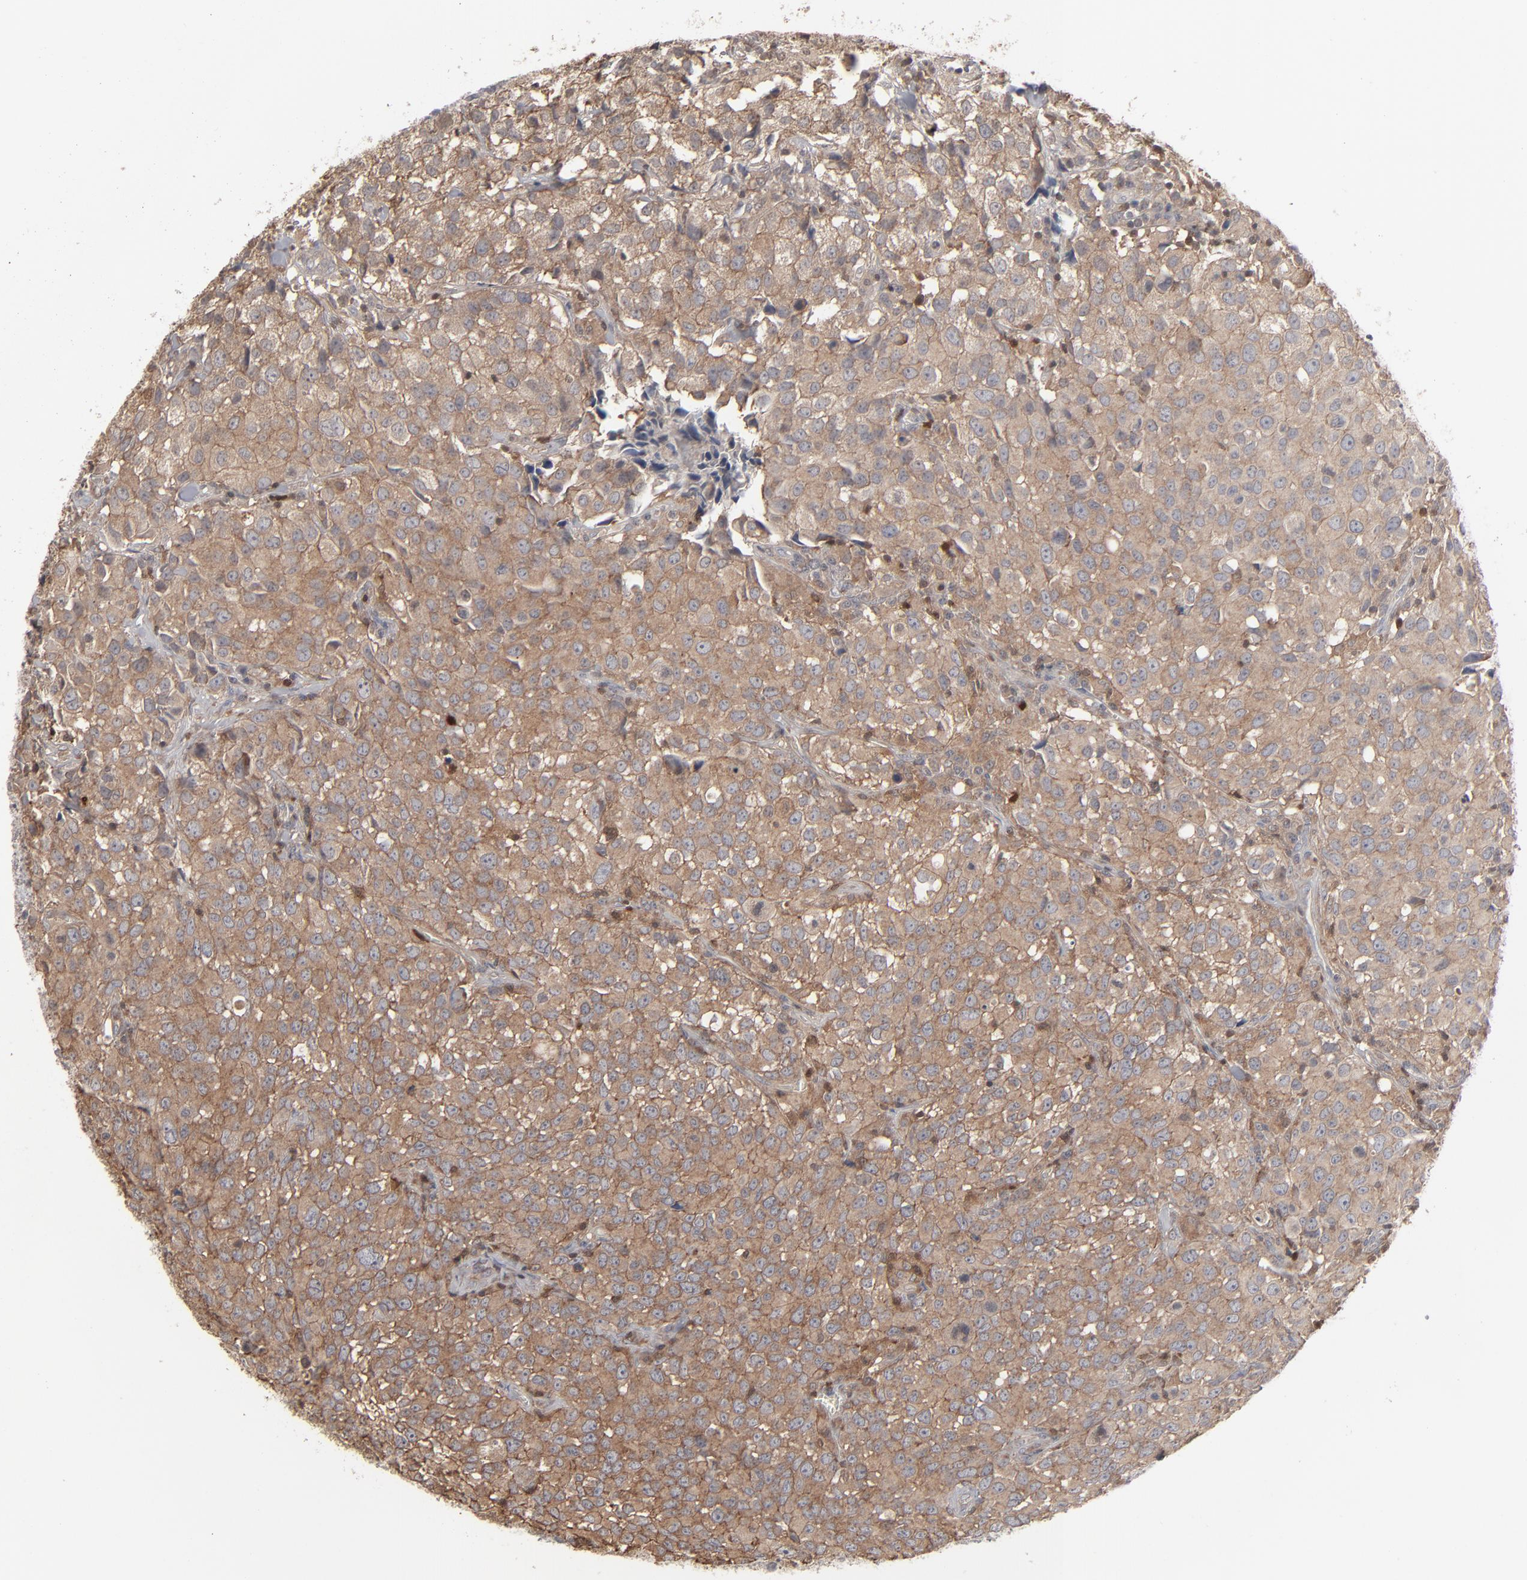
{"staining": {"intensity": "moderate", "quantity": ">75%", "location": "cytoplasmic/membranous"}, "tissue": "urothelial cancer", "cell_type": "Tumor cells", "image_type": "cancer", "snomed": [{"axis": "morphology", "description": "Urothelial carcinoma, High grade"}, {"axis": "topography", "description": "Urinary bladder"}], "caption": "DAB (3,3'-diaminobenzidine) immunohistochemical staining of urothelial carcinoma (high-grade) demonstrates moderate cytoplasmic/membranous protein expression in approximately >75% of tumor cells.", "gene": "STAT4", "patient": {"sex": "female", "age": 75}}